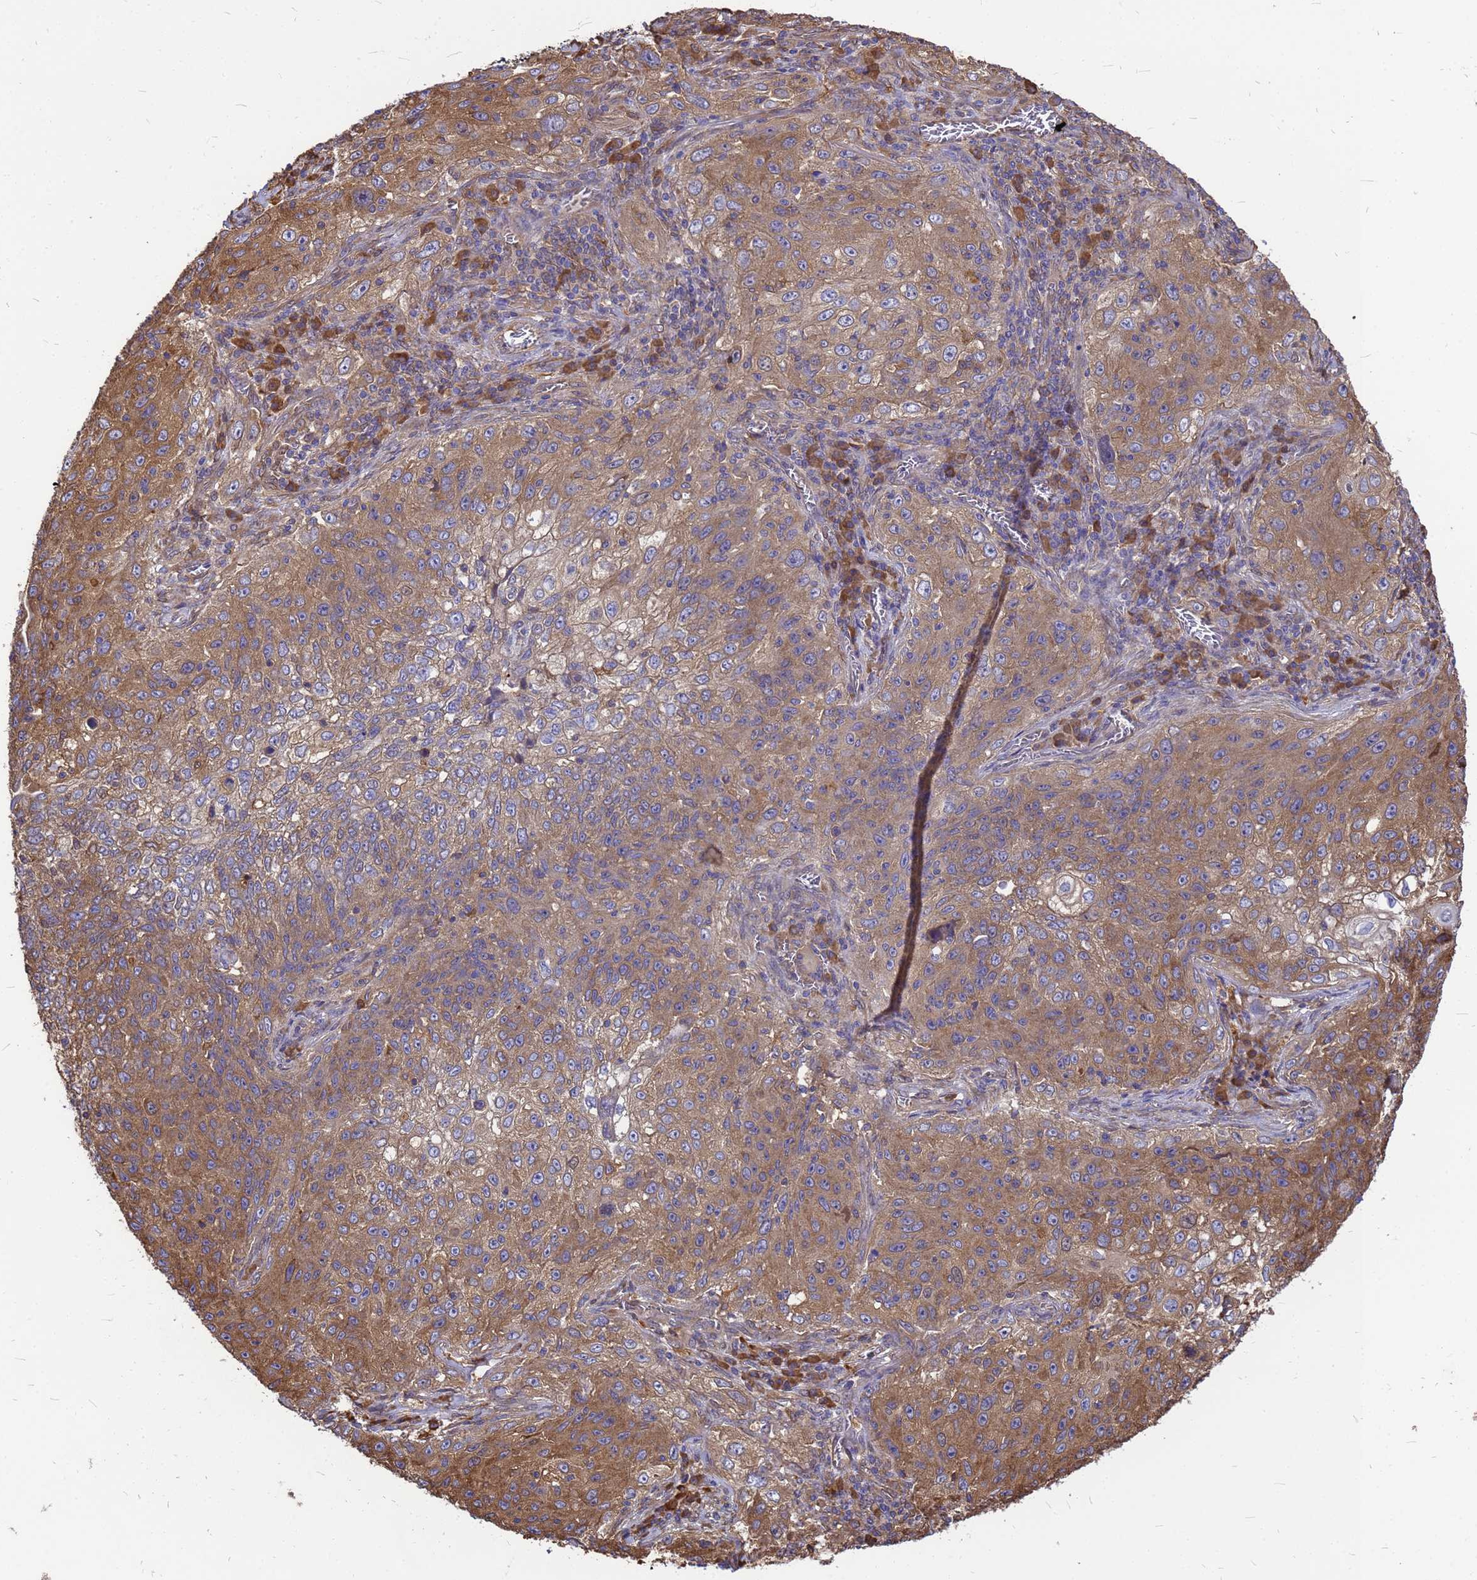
{"staining": {"intensity": "moderate", "quantity": ">75%", "location": "cytoplasmic/membranous"}, "tissue": "lung cancer", "cell_type": "Tumor cells", "image_type": "cancer", "snomed": [{"axis": "morphology", "description": "Squamous cell carcinoma, NOS"}, {"axis": "topography", "description": "Lung"}], "caption": "DAB (3,3'-diaminobenzidine) immunohistochemical staining of lung cancer (squamous cell carcinoma) displays moderate cytoplasmic/membranous protein staining in approximately >75% of tumor cells.", "gene": "GID4", "patient": {"sex": "female", "age": 69}}